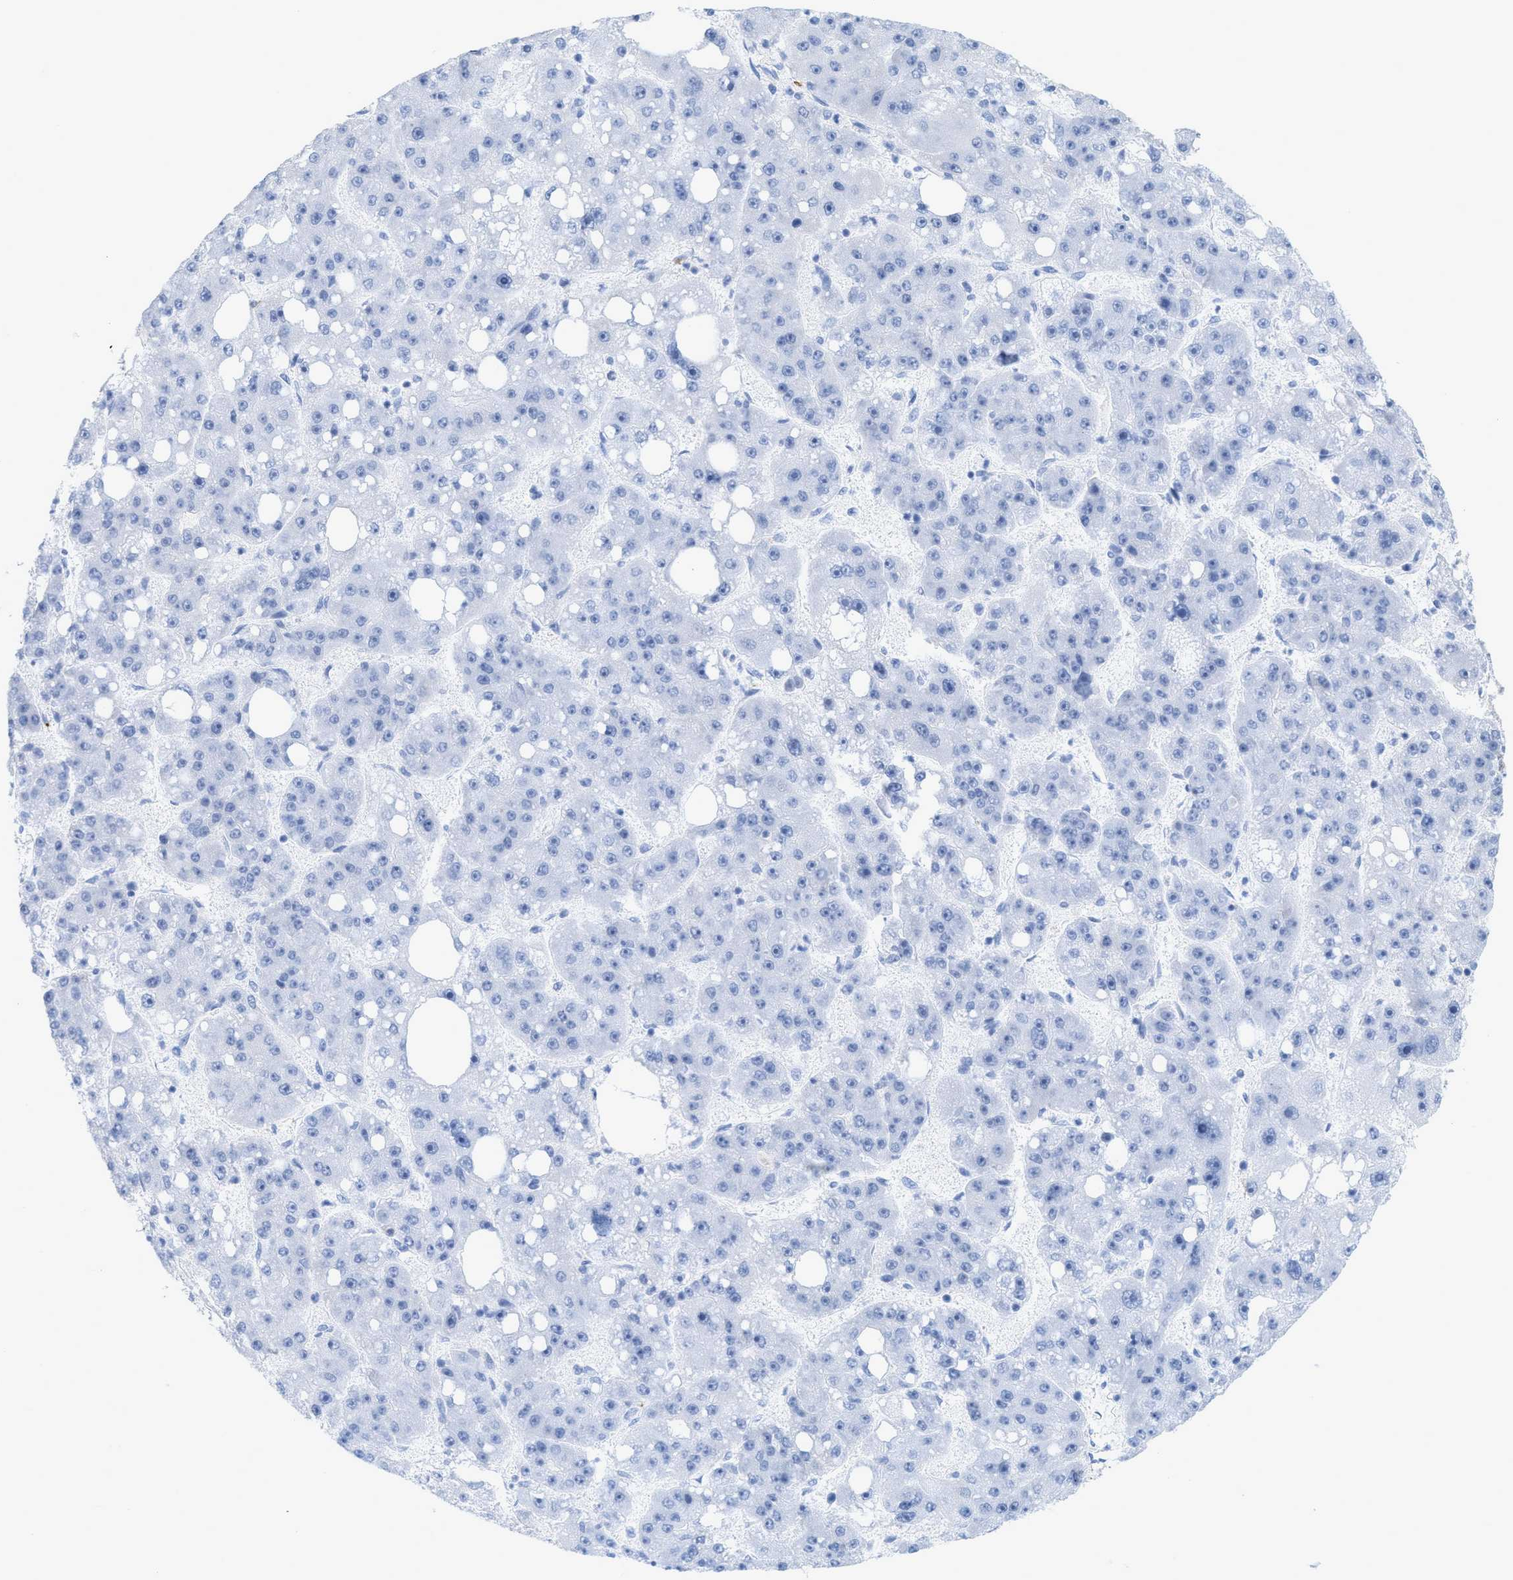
{"staining": {"intensity": "negative", "quantity": "none", "location": "none"}, "tissue": "liver cancer", "cell_type": "Tumor cells", "image_type": "cancer", "snomed": [{"axis": "morphology", "description": "Carcinoma, Hepatocellular, NOS"}, {"axis": "topography", "description": "Liver"}], "caption": "Immunohistochemistry (IHC) micrograph of neoplastic tissue: human liver hepatocellular carcinoma stained with DAB (3,3'-diaminobenzidine) reveals no significant protein expression in tumor cells.", "gene": "TAGLN", "patient": {"sex": "female", "age": 61}}